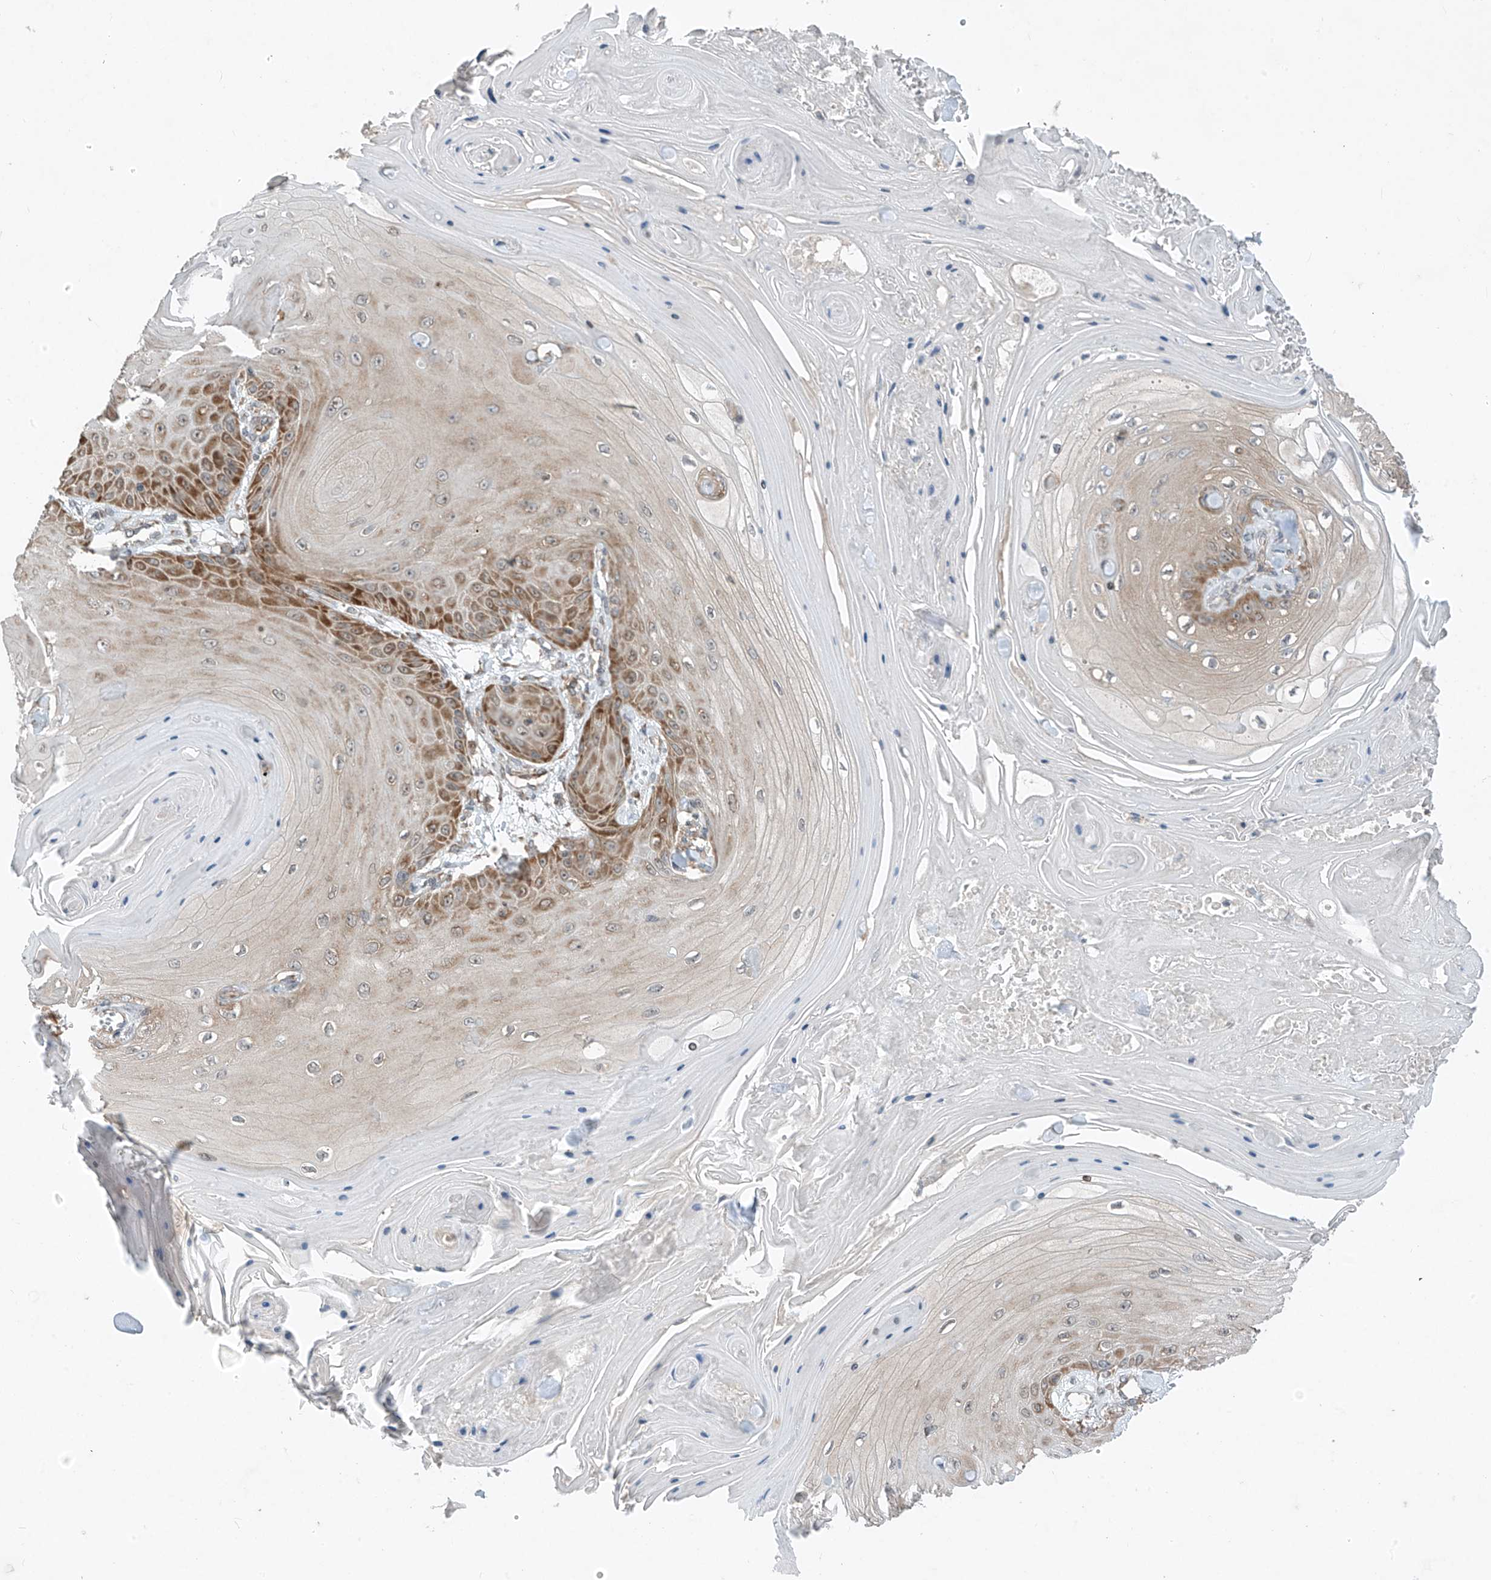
{"staining": {"intensity": "moderate", "quantity": "25%-75%", "location": "cytoplasmic/membranous"}, "tissue": "skin cancer", "cell_type": "Tumor cells", "image_type": "cancer", "snomed": [{"axis": "morphology", "description": "Squamous cell carcinoma, NOS"}, {"axis": "topography", "description": "Skin"}], "caption": "Tumor cells display moderate cytoplasmic/membranous staining in approximately 25%-75% of cells in squamous cell carcinoma (skin).", "gene": "RPL34", "patient": {"sex": "male", "age": 74}}